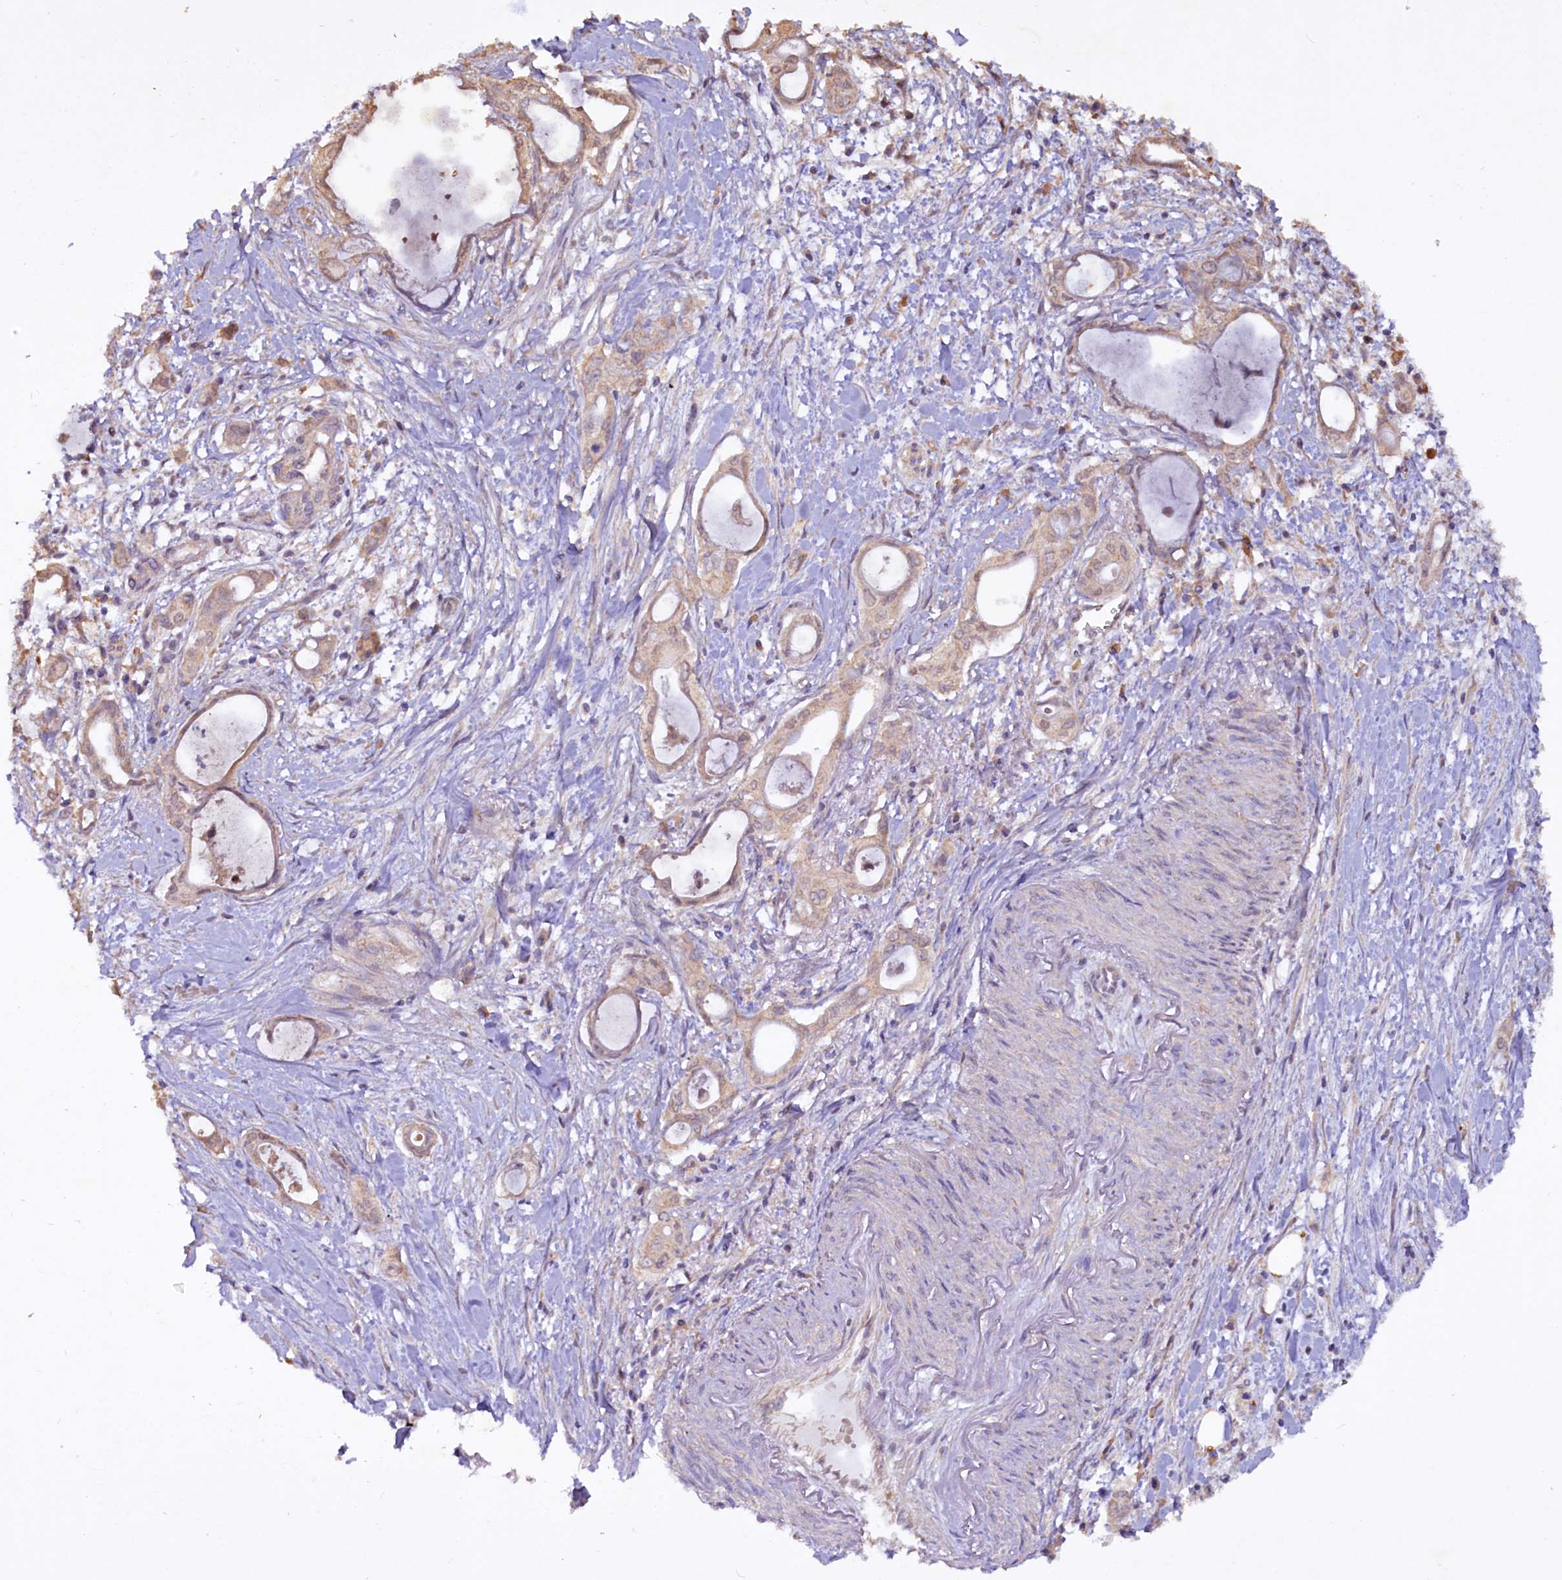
{"staining": {"intensity": "weak", "quantity": "25%-75%", "location": "cytoplasmic/membranous"}, "tissue": "pancreatic cancer", "cell_type": "Tumor cells", "image_type": "cancer", "snomed": [{"axis": "morphology", "description": "Adenocarcinoma, NOS"}, {"axis": "topography", "description": "Pancreas"}], "caption": "Pancreatic adenocarcinoma tissue reveals weak cytoplasmic/membranous staining in about 25%-75% of tumor cells, visualized by immunohistochemistry.", "gene": "ETFBKMT", "patient": {"sex": "male", "age": 72}}